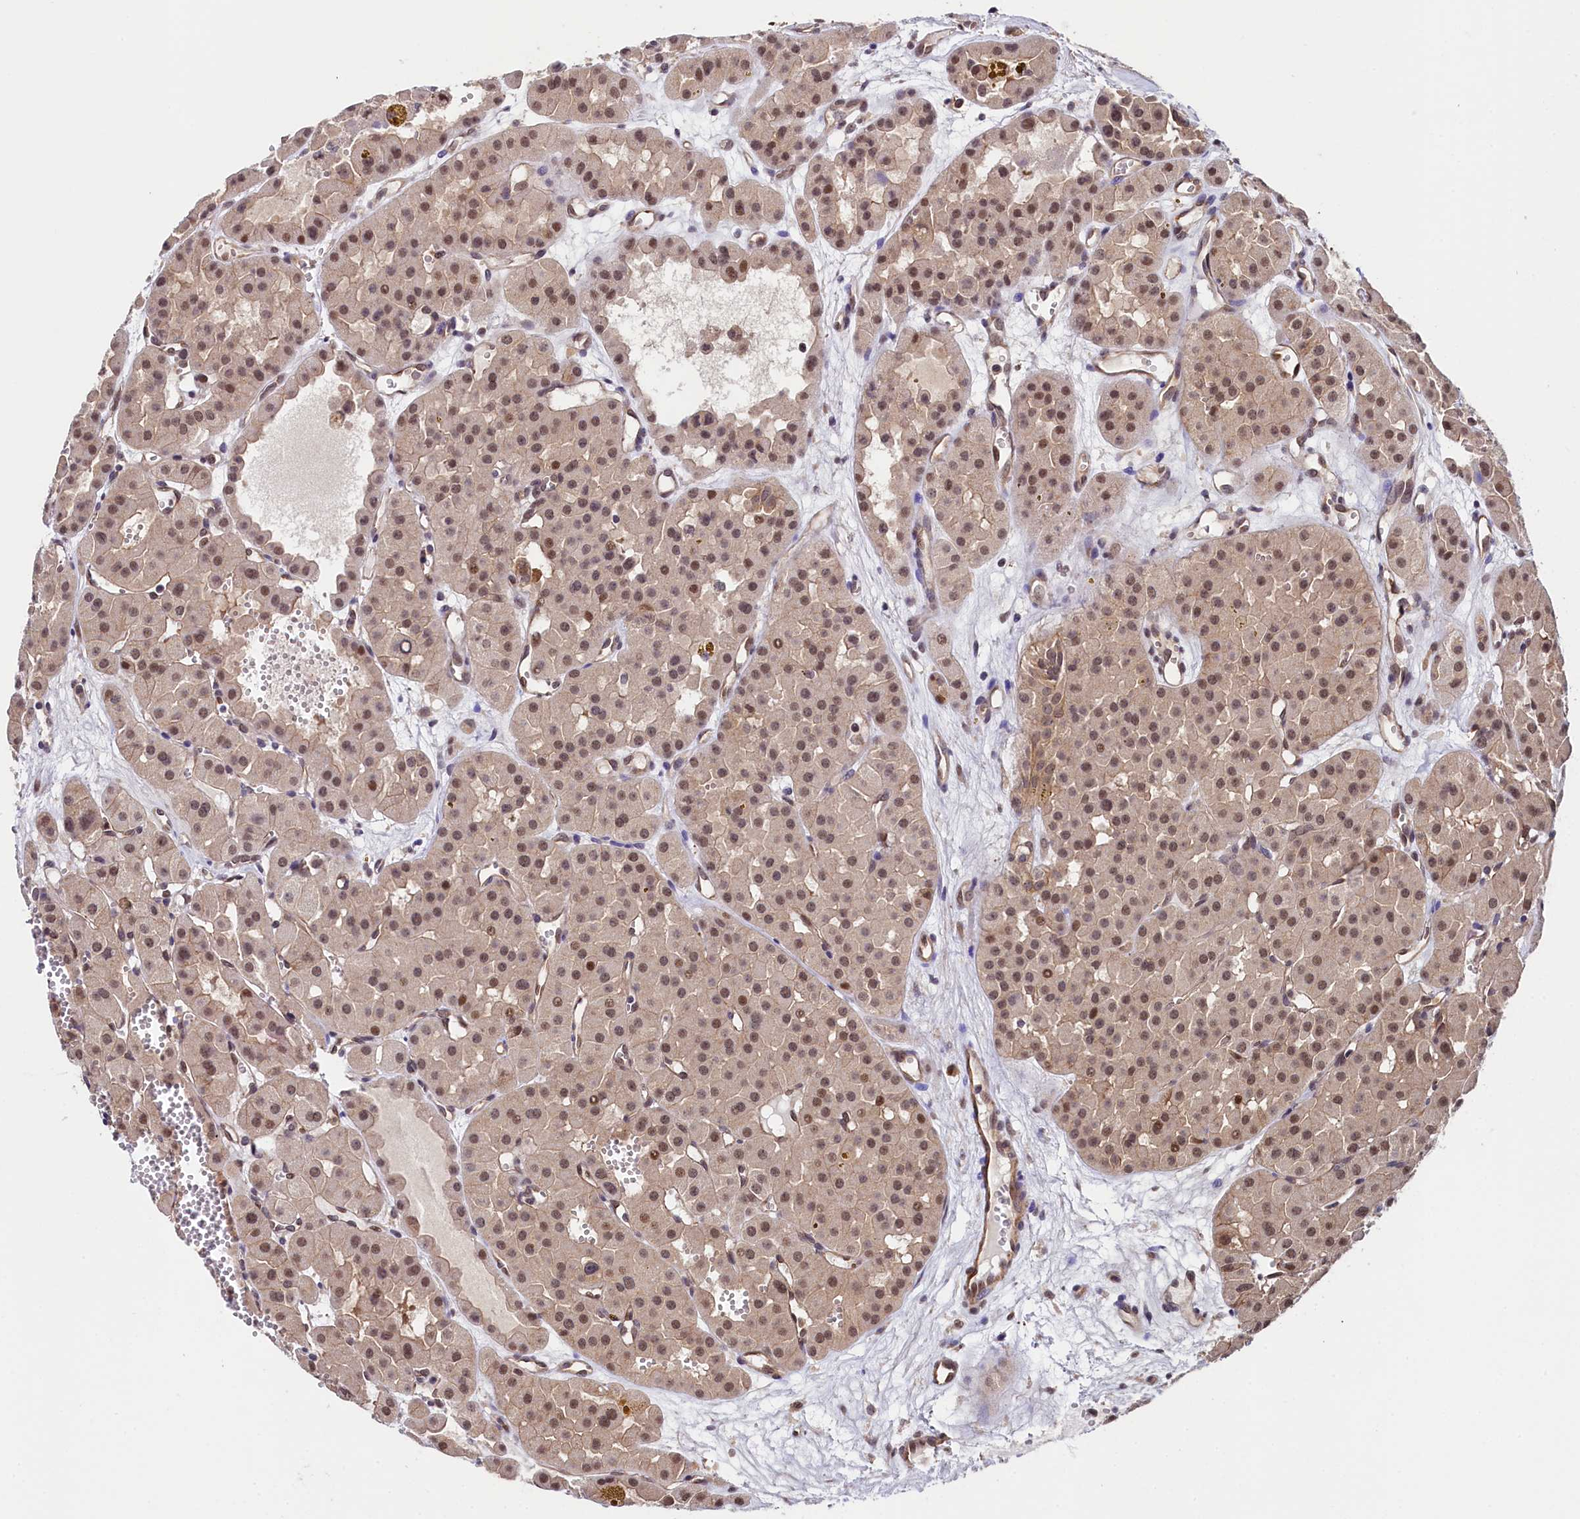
{"staining": {"intensity": "moderate", "quantity": ">75%", "location": "nuclear"}, "tissue": "renal cancer", "cell_type": "Tumor cells", "image_type": "cancer", "snomed": [{"axis": "morphology", "description": "Carcinoma, NOS"}, {"axis": "topography", "description": "Kidney"}], "caption": "Carcinoma (renal) was stained to show a protein in brown. There is medium levels of moderate nuclear expression in approximately >75% of tumor cells. Using DAB (3,3'-diaminobenzidine) (brown) and hematoxylin (blue) stains, captured at high magnification using brightfield microscopy.", "gene": "LEO1", "patient": {"sex": "female", "age": 75}}